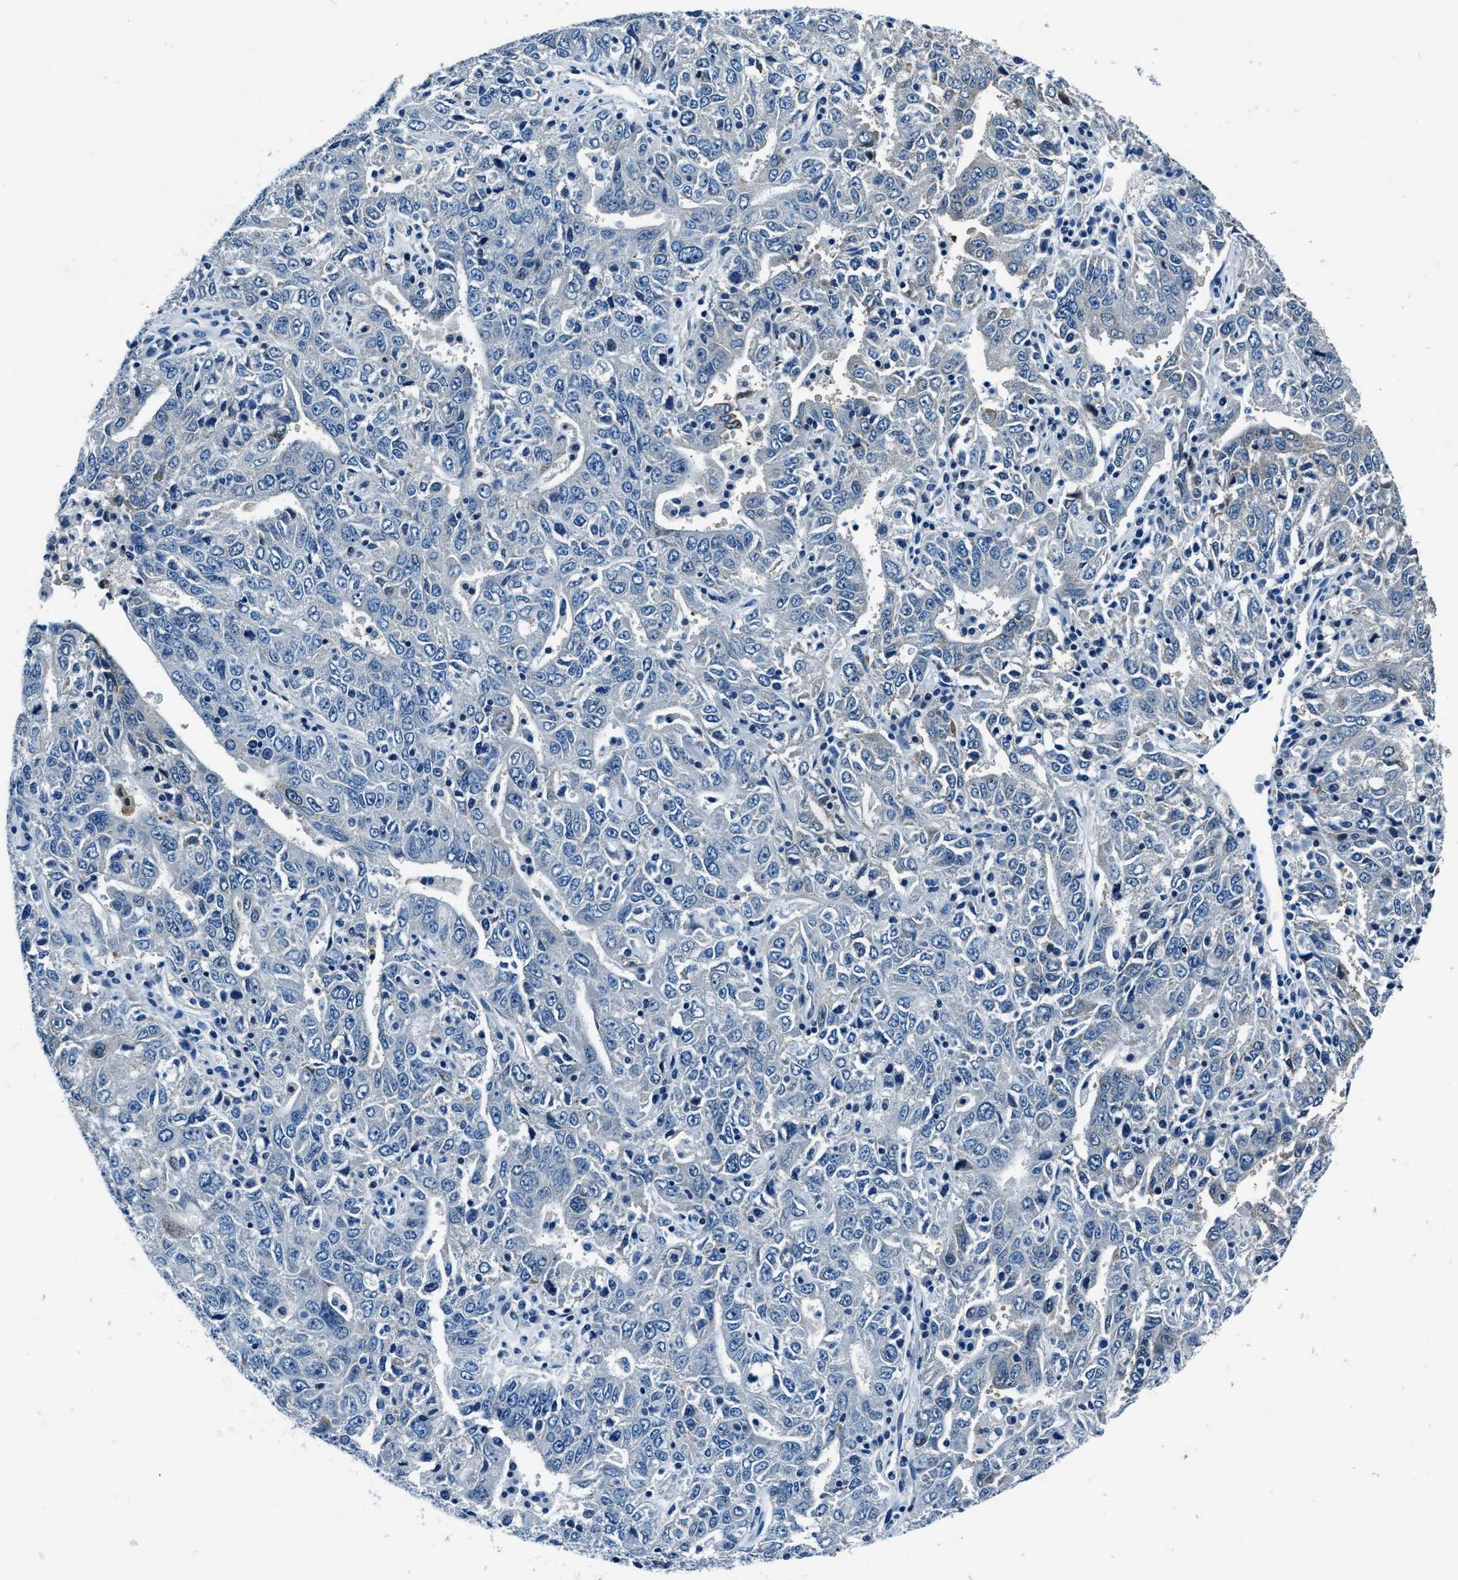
{"staining": {"intensity": "negative", "quantity": "none", "location": "none"}, "tissue": "ovarian cancer", "cell_type": "Tumor cells", "image_type": "cancer", "snomed": [{"axis": "morphology", "description": "Carcinoma, endometroid"}, {"axis": "topography", "description": "Ovary"}], "caption": "Immunohistochemistry photomicrograph of neoplastic tissue: human endometroid carcinoma (ovarian) stained with DAB reveals no significant protein positivity in tumor cells. (DAB (3,3'-diaminobenzidine) IHC with hematoxylin counter stain).", "gene": "PTPDC1", "patient": {"sex": "female", "age": 62}}